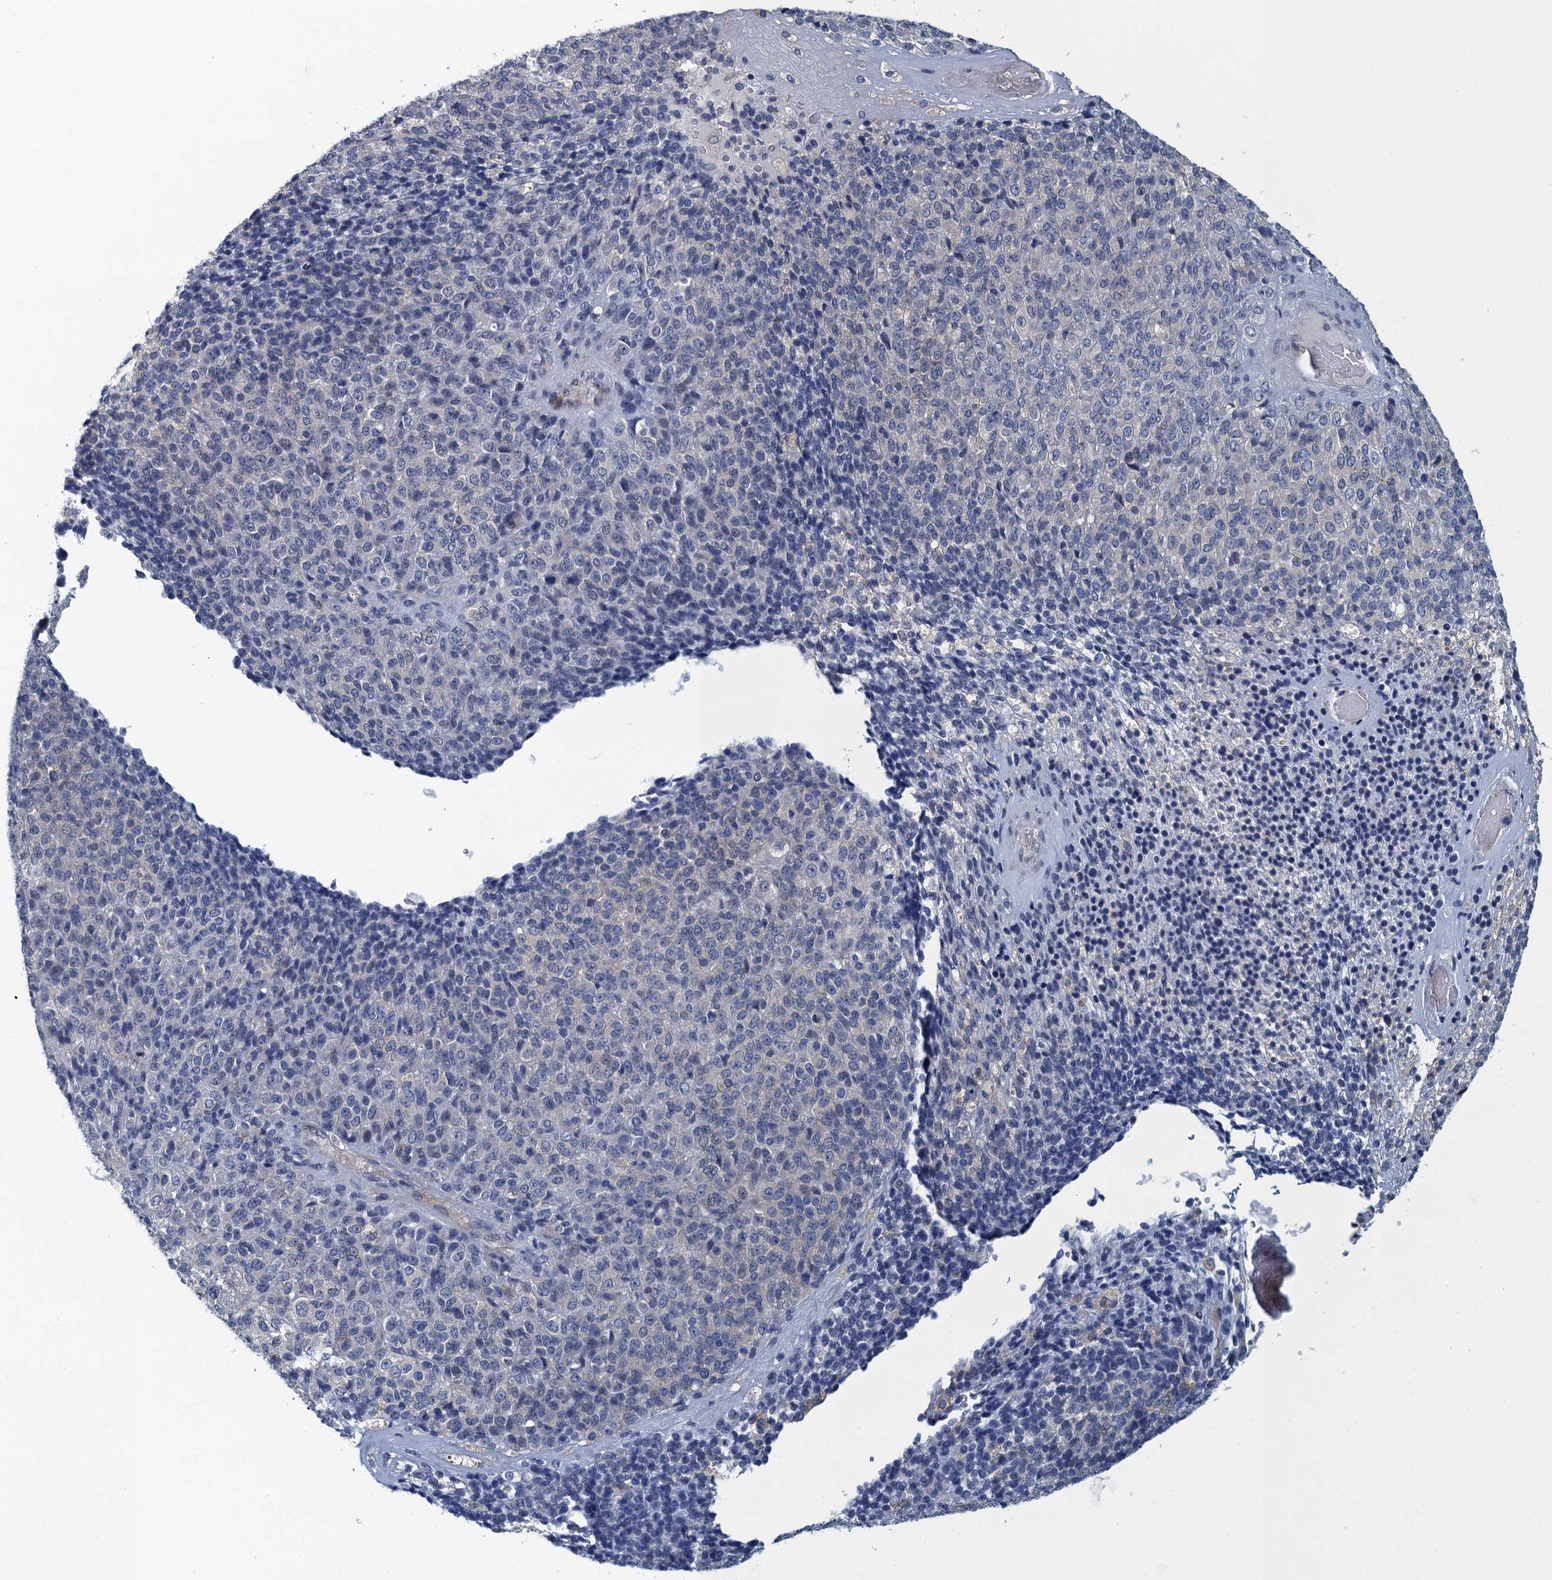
{"staining": {"intensity": "weak", "quantity": "<25%", "location": "cytoplasmic/membranous"}, "tissue": "melanoma", "cell_type": "Tumor cells", "image_type": "cancer", "snomed": [{"axis": "morphology", "description": "Malignant melanoma, Metastatic site"}, {"axis": "topography", "description": "Brain"}], "caption": "Protein analysis of malignant melanoma (metastatic site) demonstrates no significant positivity in tumor cells.", "gene": "NCKAP1L", "patient": {"sex": "female", "age": 56}}